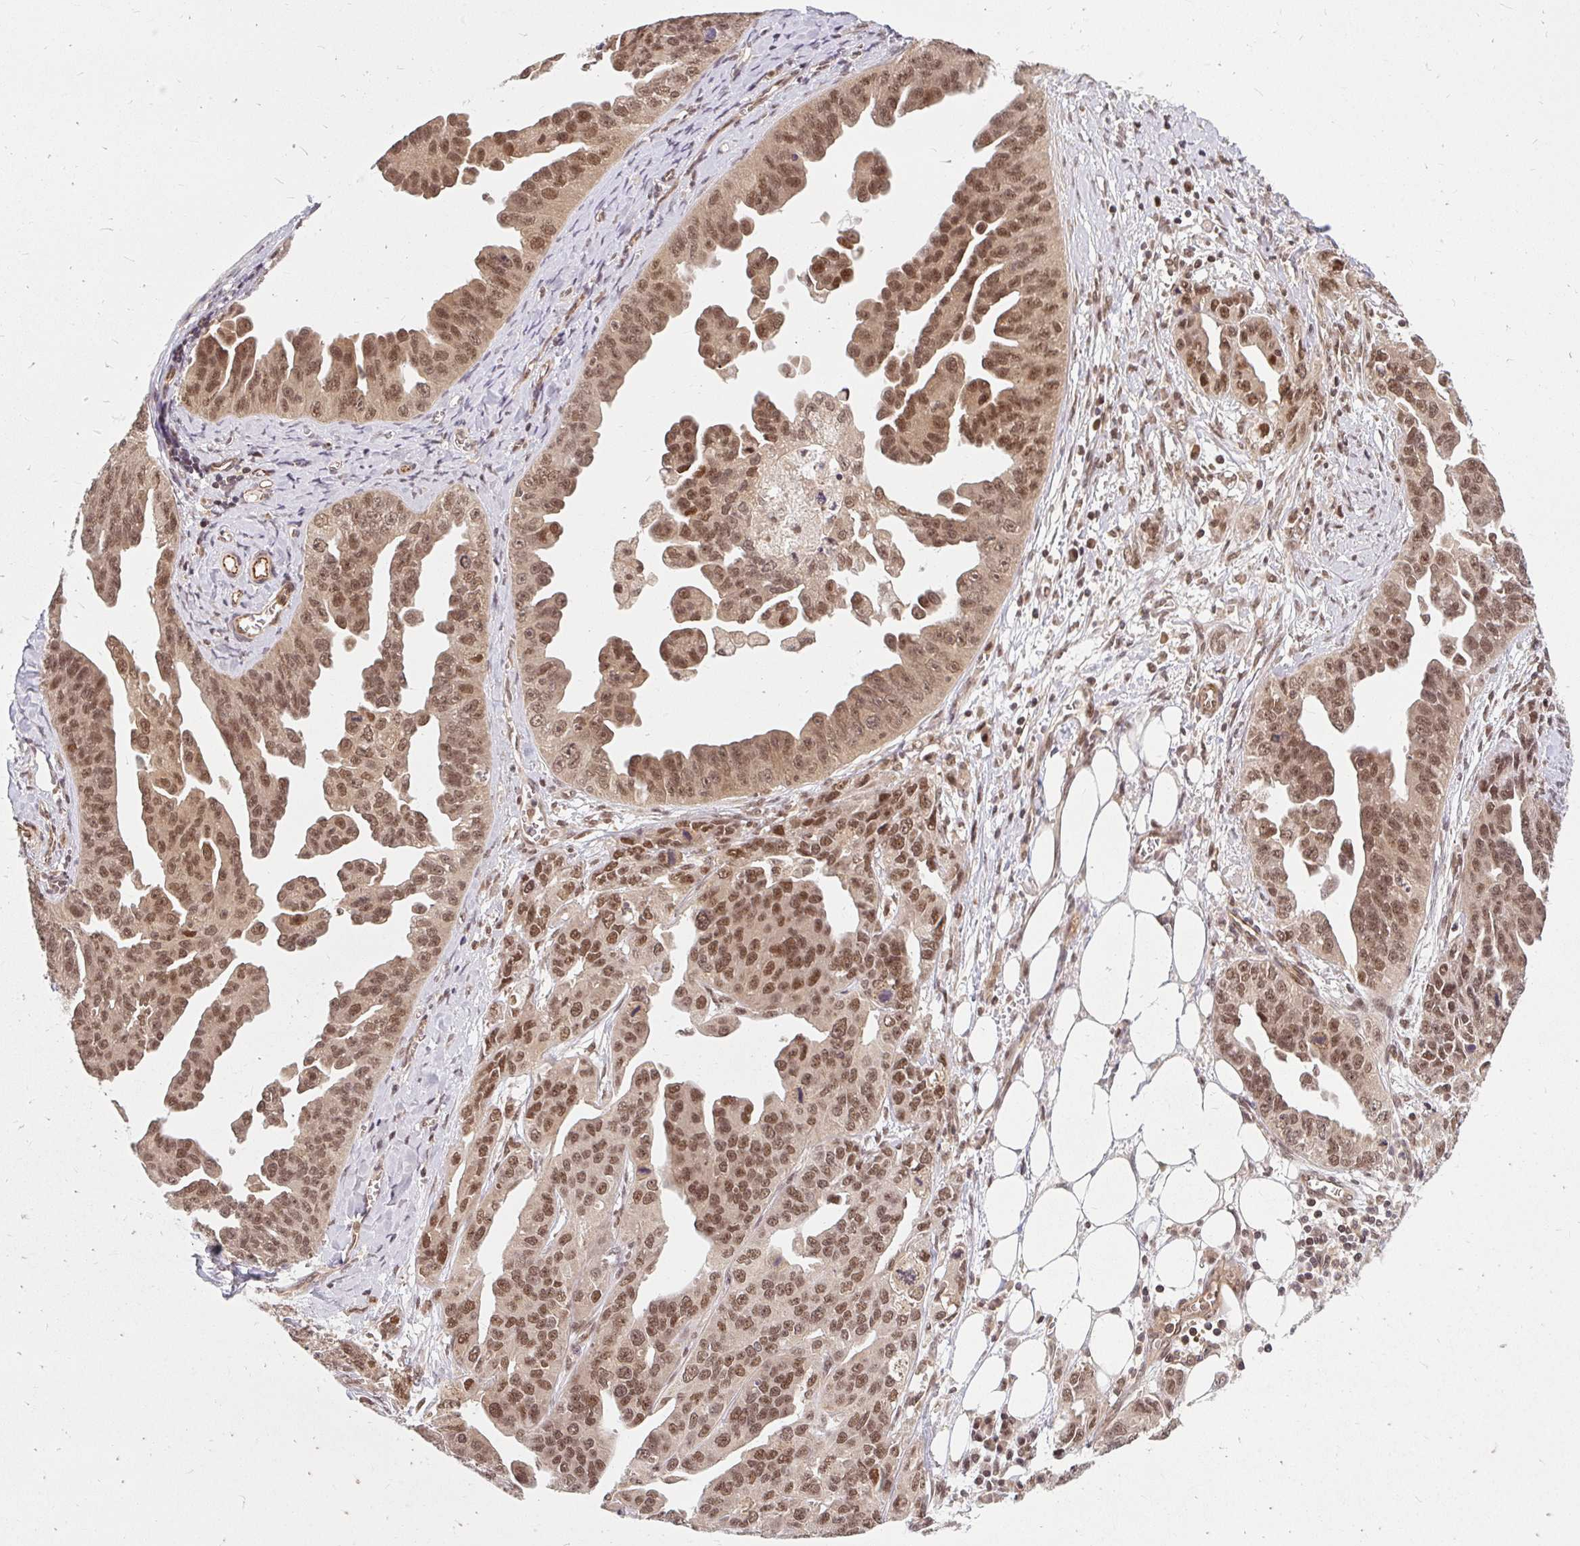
{"staining": {"intensity": "moderate", "quantity": ">75%", "location": "nuclear"}, "tissue": "ovarian cancer", "cell_type": "Tumor cells", "image_type": "cancer", "snomed": [{"axis": "morphology", "description": "Cystadenocarcinoma, serous, NOS"}, {"axis": "topography", "description": "Ovary"}], "caption": "Immunohistochemical staining of human ovarian cancer (serous cystadenocarcinoma) demonstrates medium levels of moderate nuclear protein expression in approximately >75% of tumor cells.", "gene": "GTF3C6", "patient": {"sex": "female", "age": 75}}